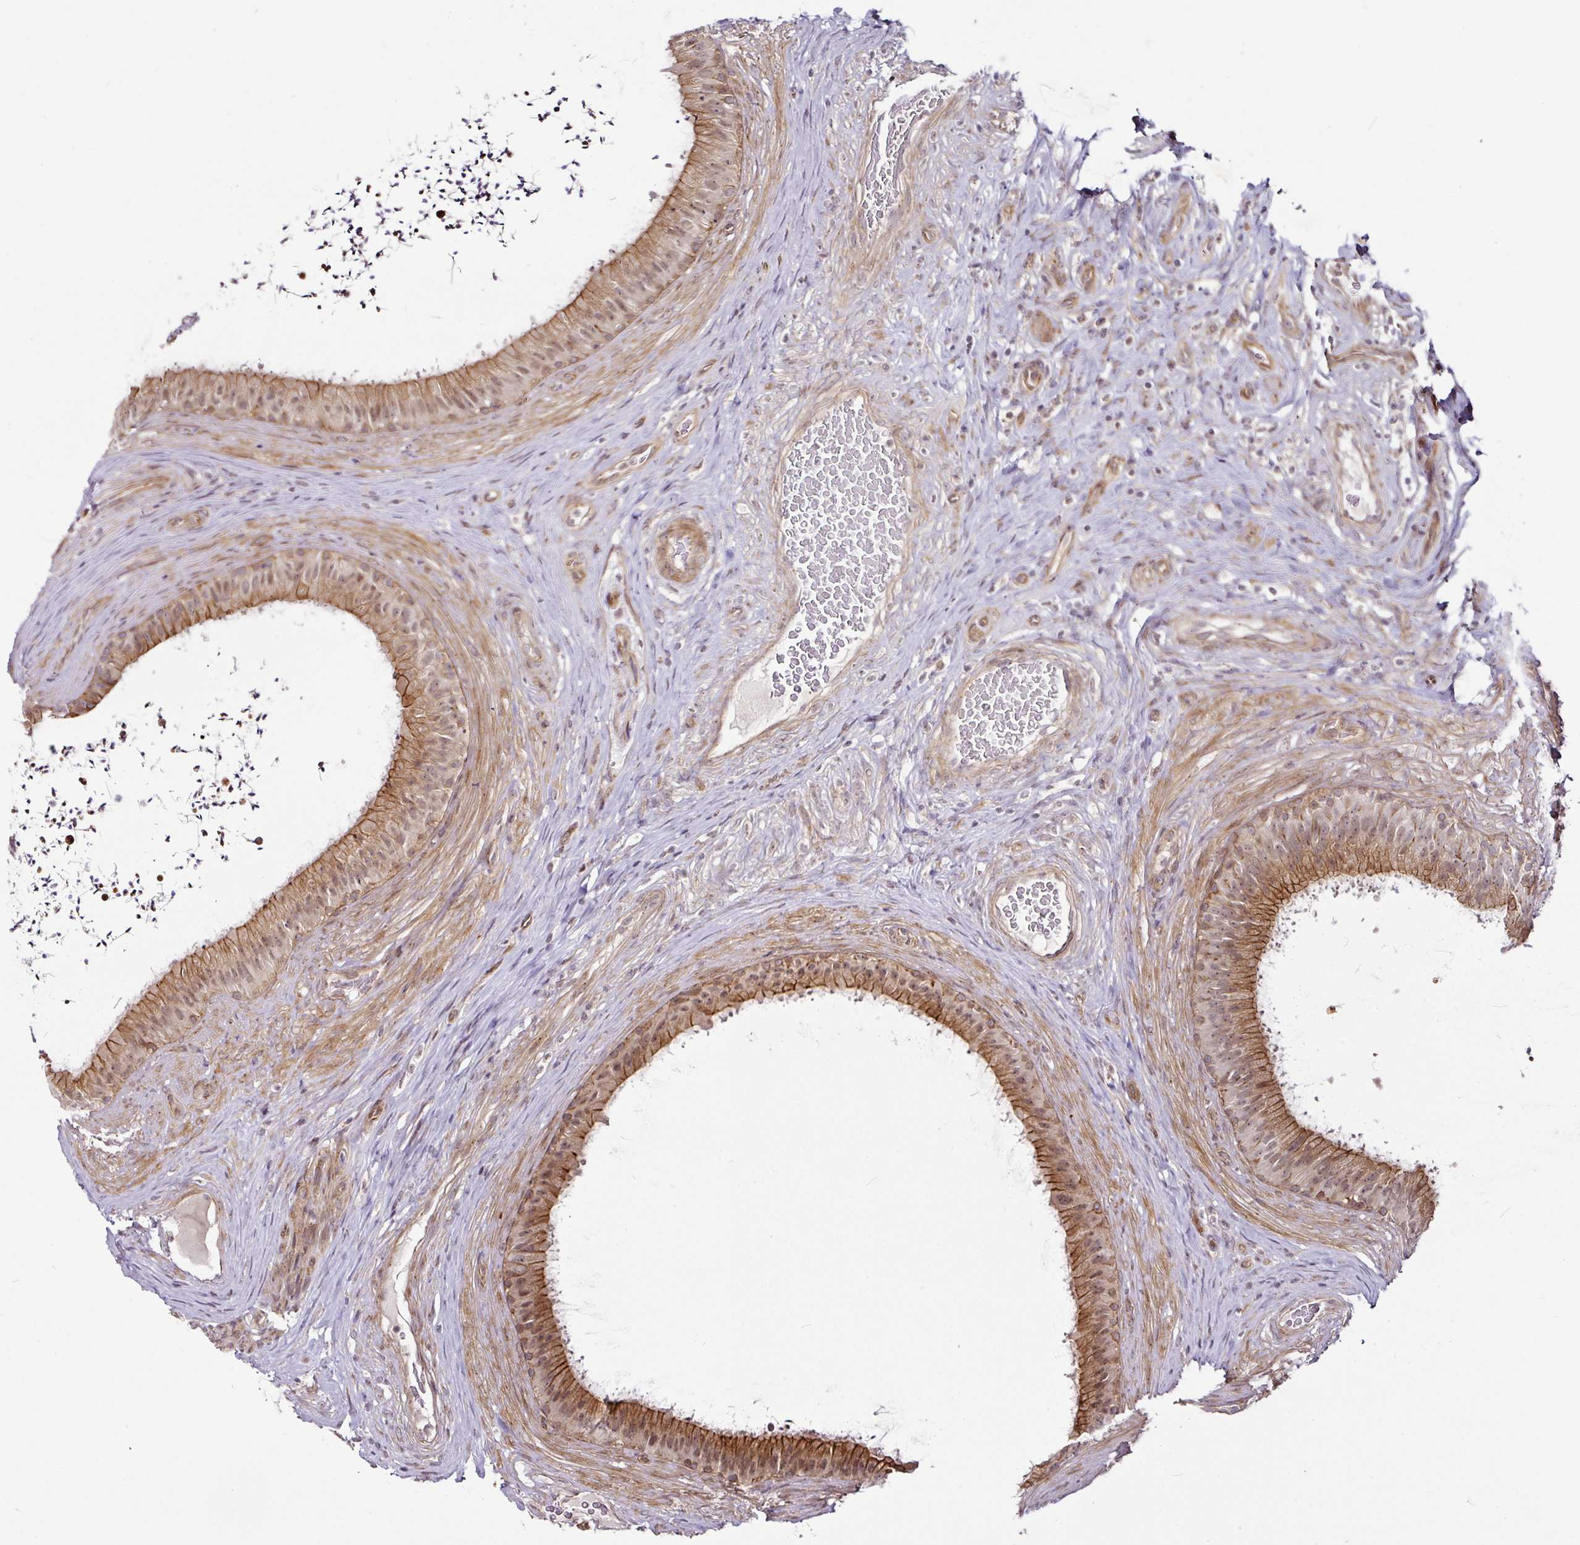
{"staining": {"intensity": "moderate", "quantity": ">75%", "location": "cytoplasmic/membranous,nuclear"}, "tissue": "epididymis", "cell_type": "Glandular cells", "image_type": "normal", "snomed": [{"axis": "morphology", "description": "Normal tissue, NOS"}, {"axis": "topography", "description": "Testis"}, {"axis": "topography", "description": "Epididymis"}], "caption": "Protein expression by immunohistochemistry (IHC) shows moderate cytoplasmic/membranous,nuclear positivity in approximately >75% of glandular cells in unremarkable epididymis.", "gene": "DCAF13", "patient": {"sex": "male", "age": 41}}